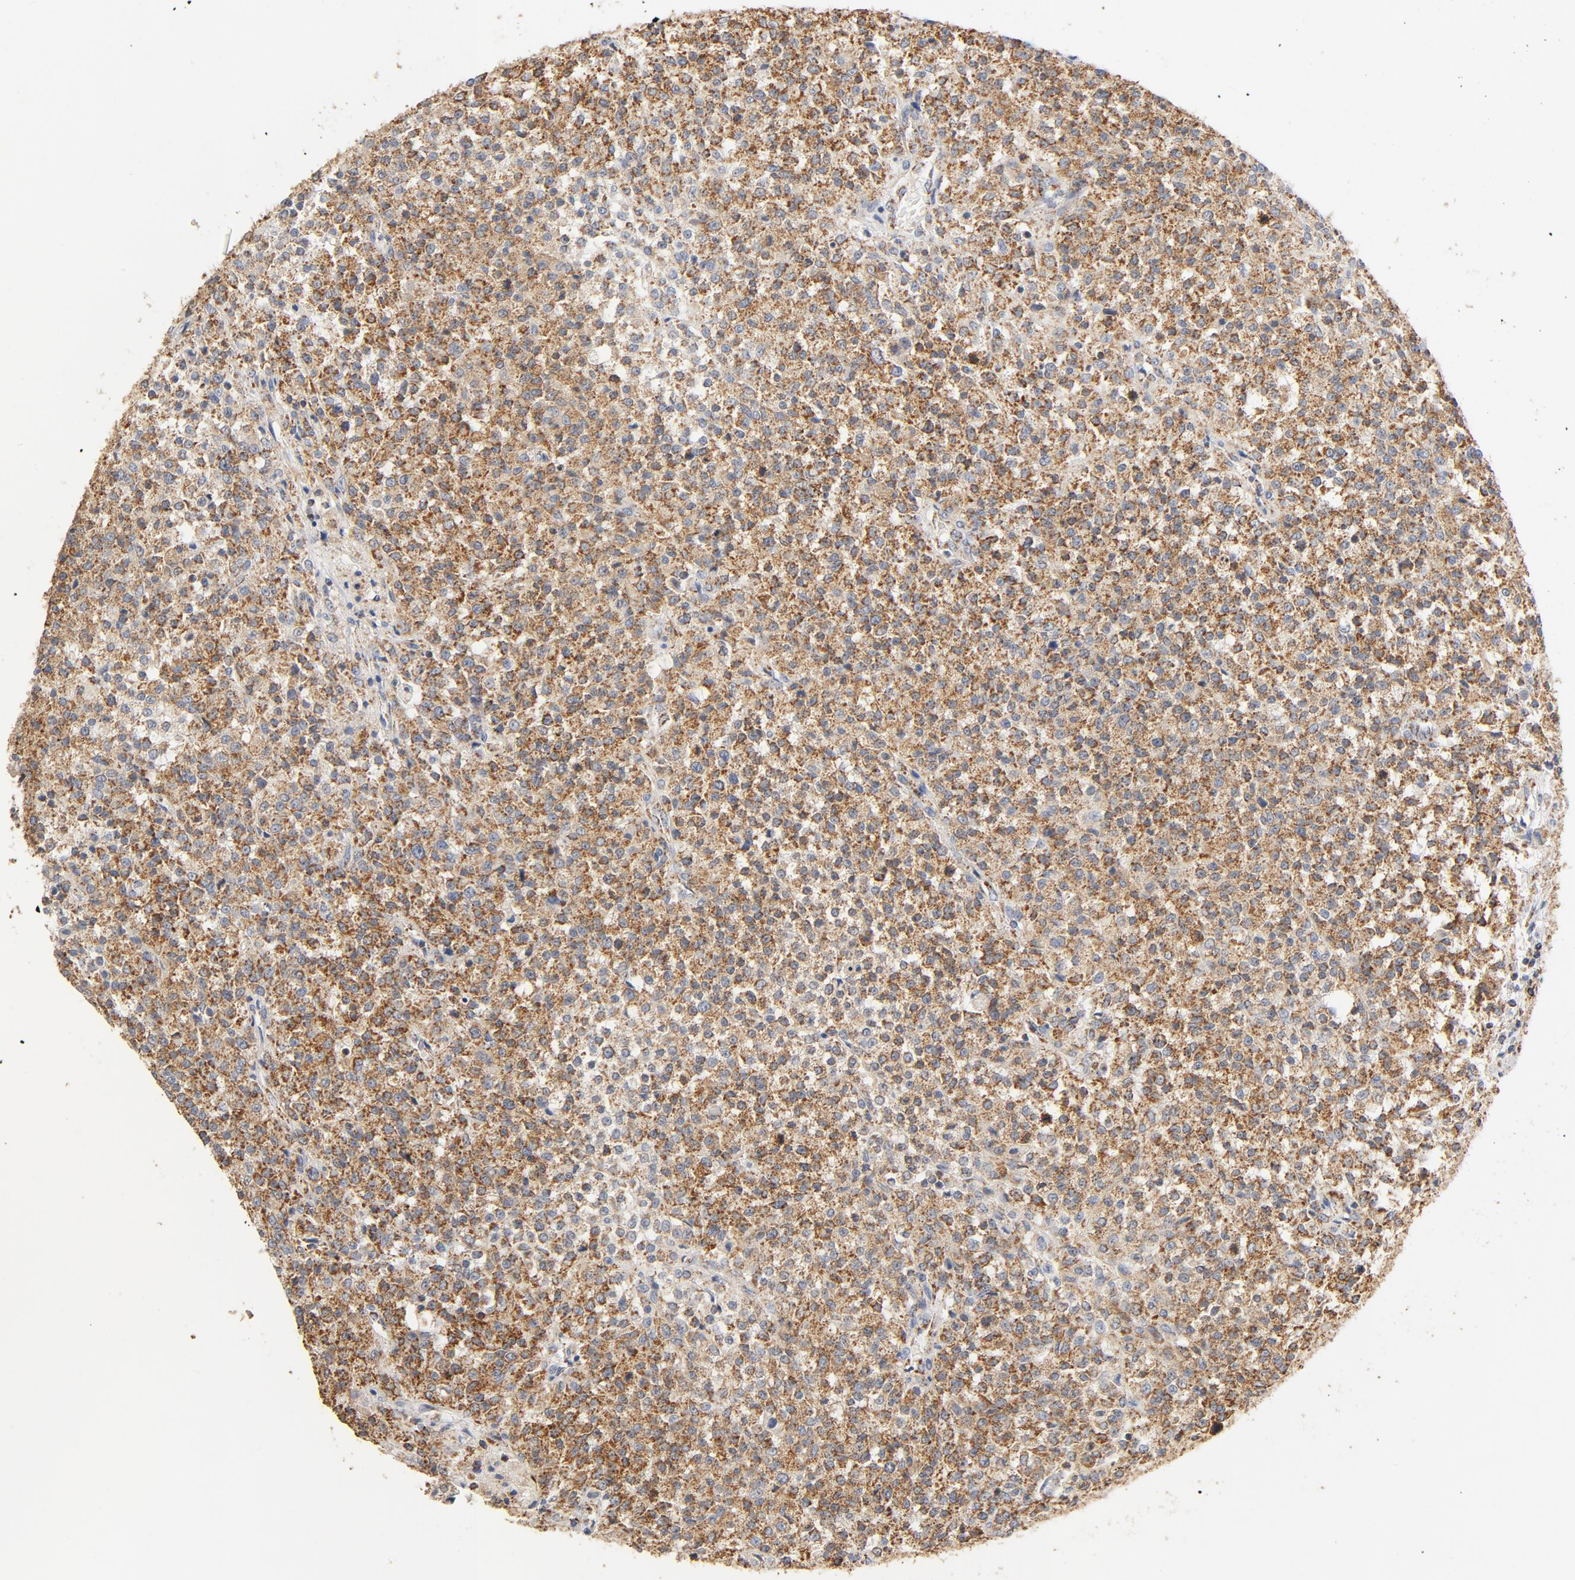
{"staining": {"intensity": "moderate", "quantity": ">75%", "location": "cytoplasmic/membranous"}, "tissue": "testis cancer", "cell_type": "Tumor cells", "image_type": "cancer", "snomed": [{"axis": "morphology", "description": "Seminoma, NOS"}, {"axis": "topography", "description": "Testis"}], "caption": "The image shows immunohistochemical staining of testis cancer (seminoma). There is moderate cytoplasmic/membranous positivity is present in approximately >75% of tumor cells.", "gene": "COX4I1", "patient": {"sex": "male", "age": 59}}